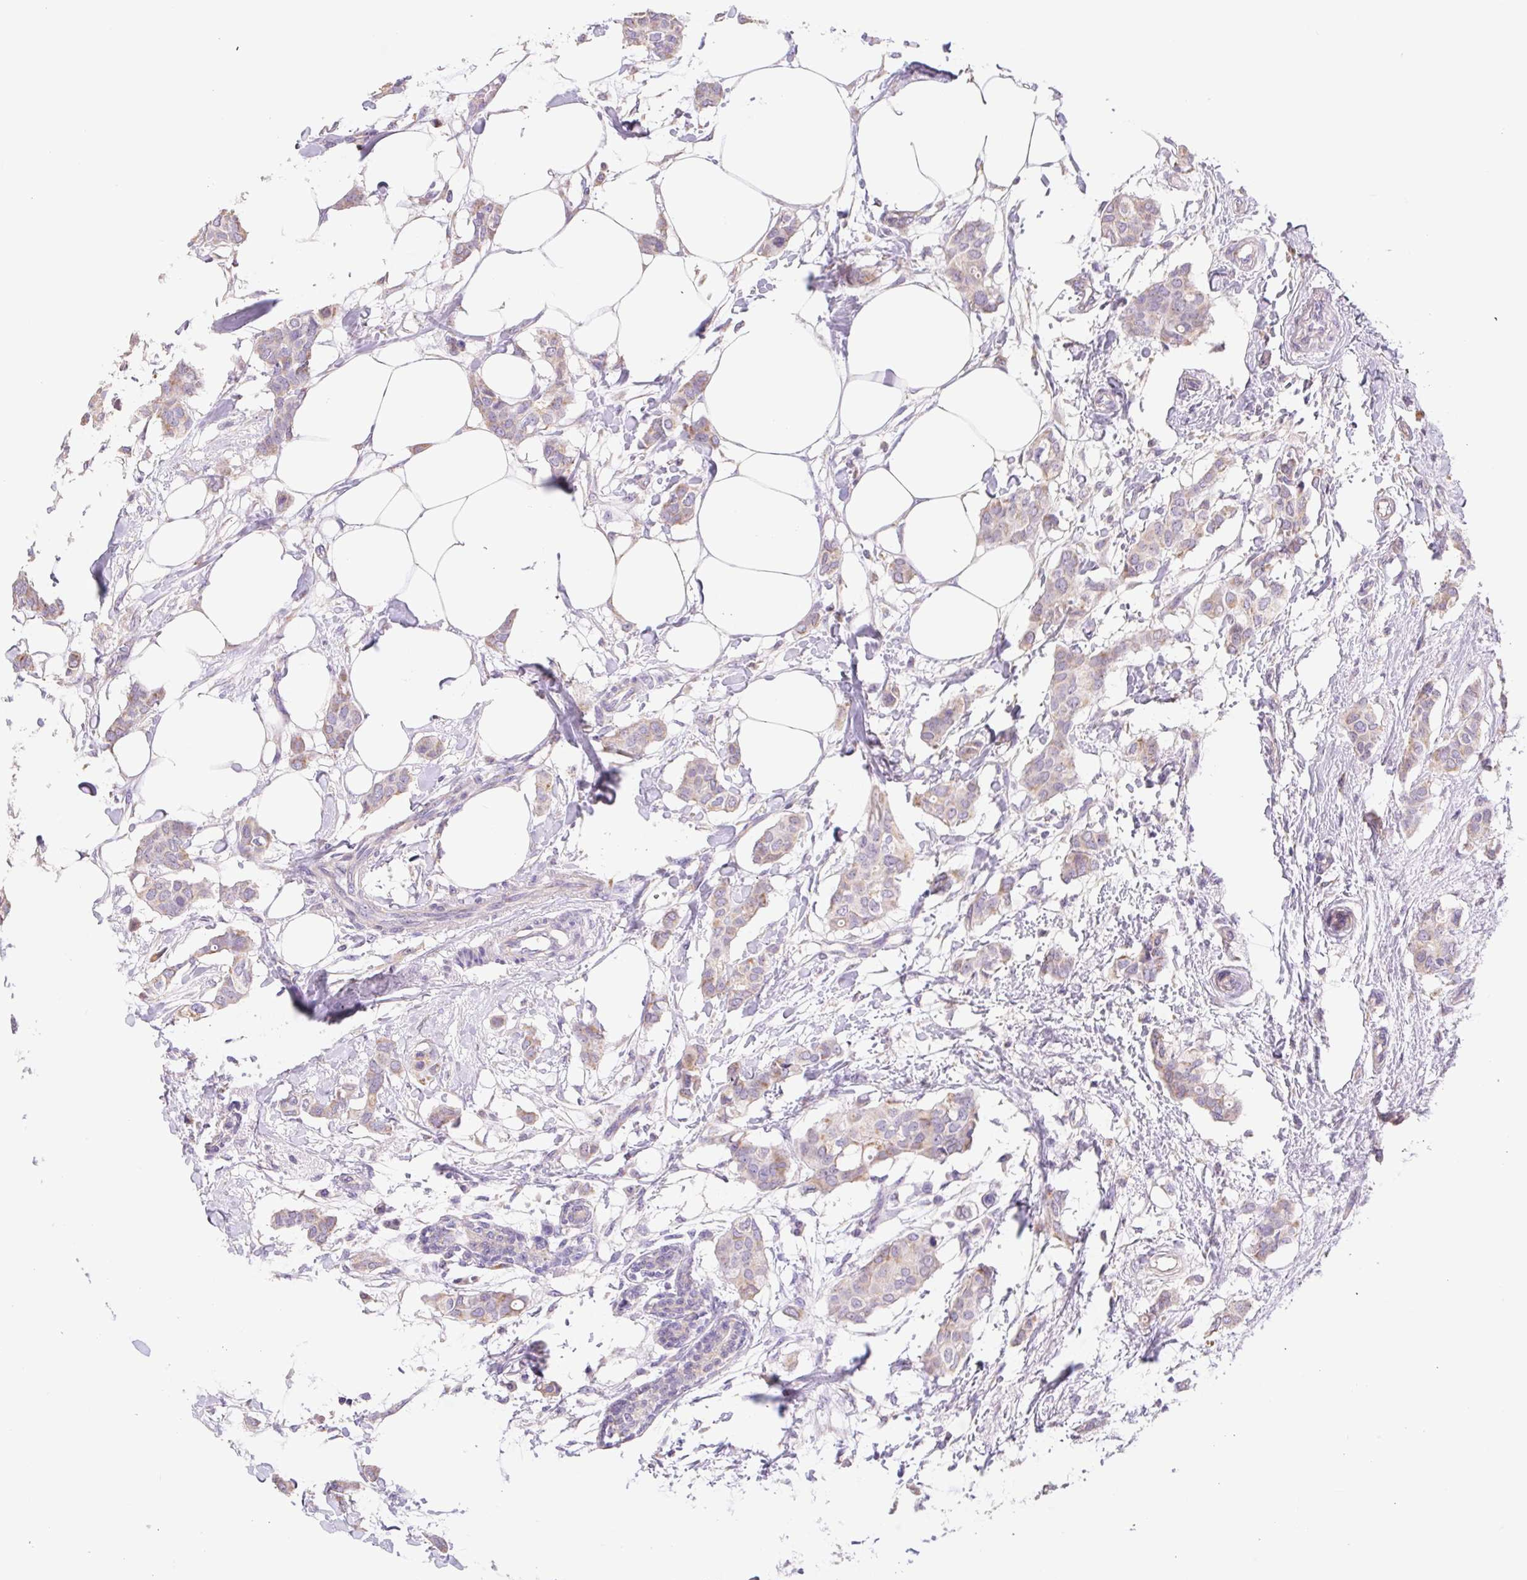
{"staining": {"intensity": "weak", "quantity": "25%-75%", "location": "cytoplasmic/membranous"}, "tissue": "breast cancer", "cell_type": "Tumor cells", "image_type": "cancer", "snomed": [{"axis": "morphology", "description": "Duct carcinoma"}, {"axis": "topography", "description": "Breast"}], "caption": "Immunohistochemical staining of breast intraductal carcinoma demonstrates weak cytoplasmic/membranous protein staining in approximately 25%-75% of tumor cells.", "gene": "FKBP6", "patient": {"sex": "female", "age": 62}}